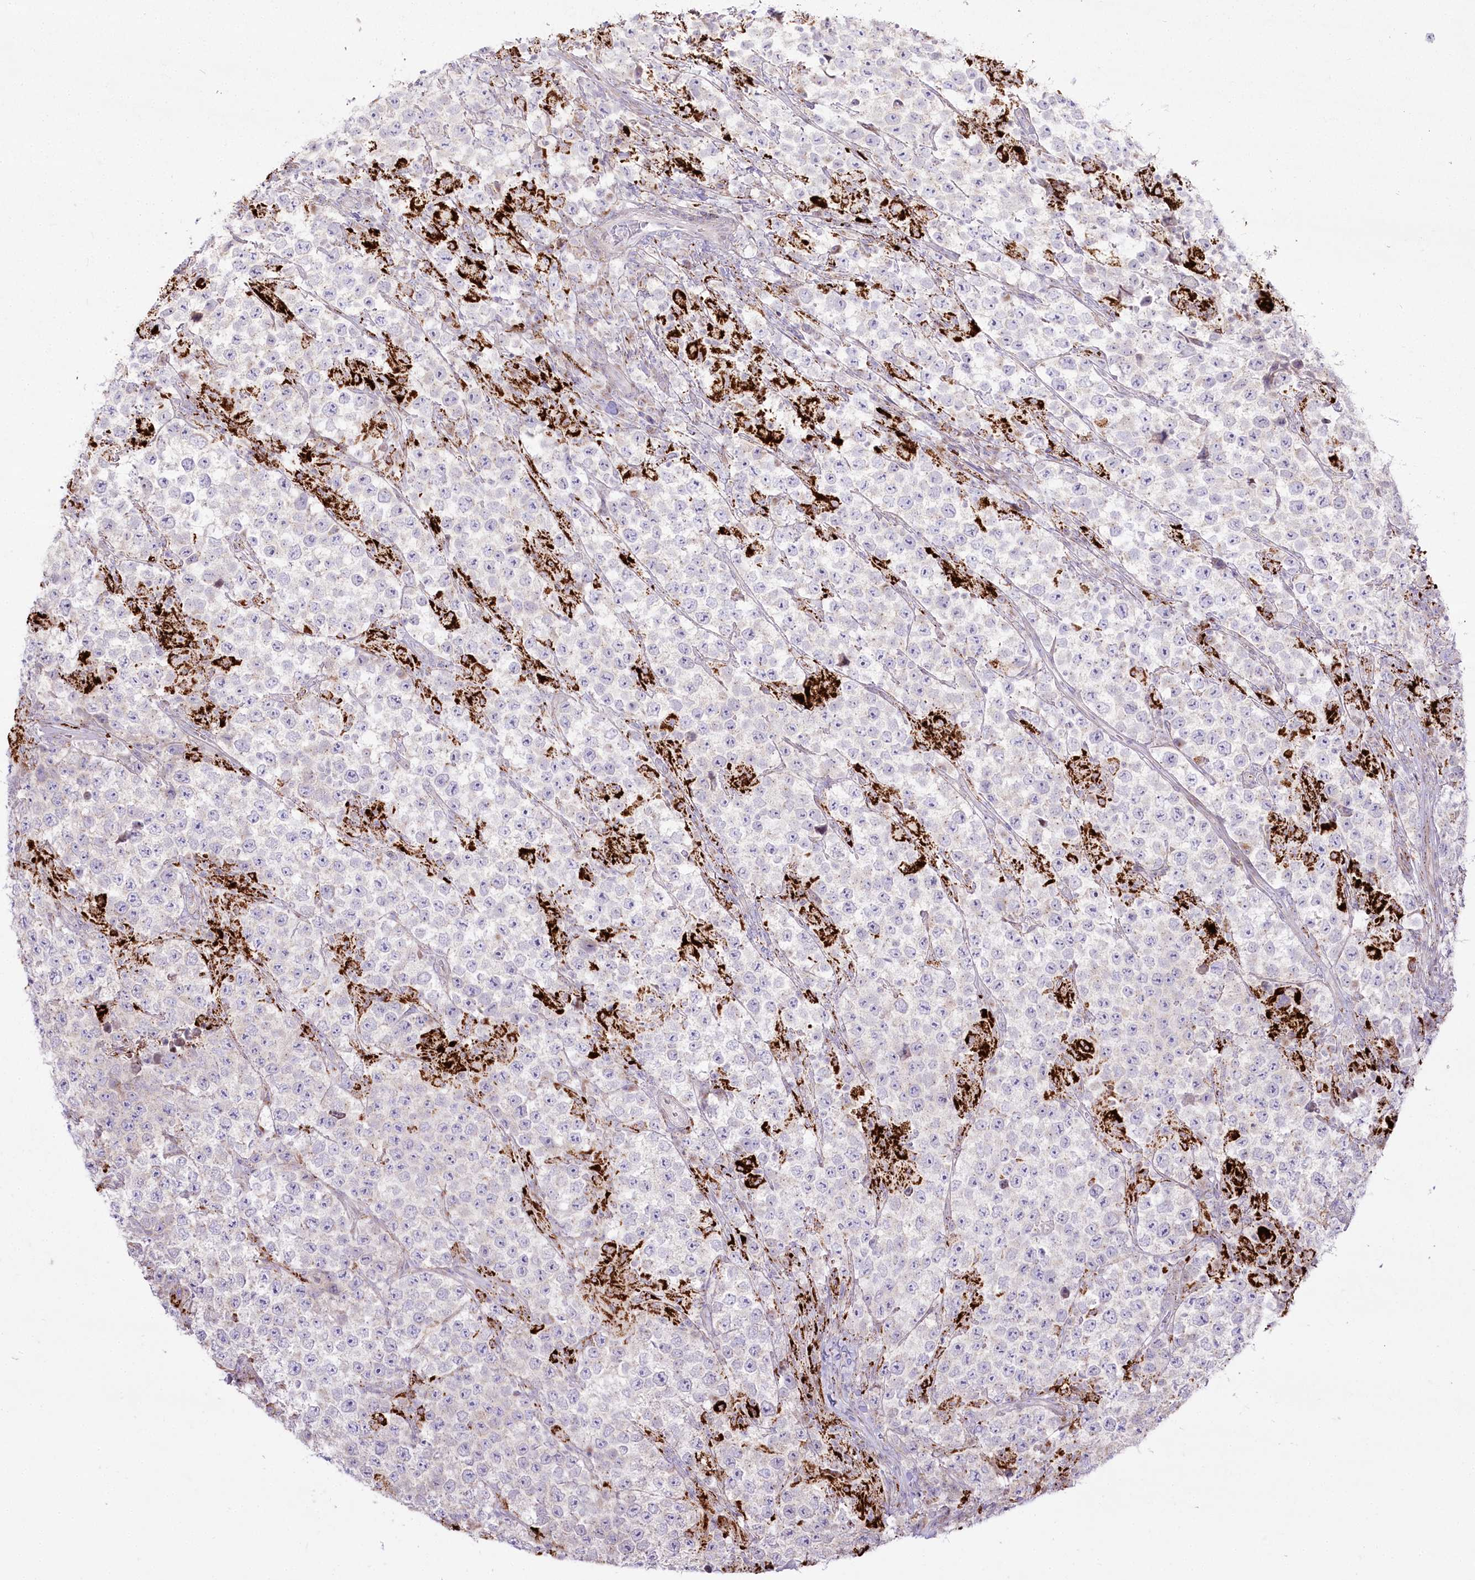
{"staining": {"intensity": "negative", "quantity": "none", "location": "none"}, "tissue": "testis cancer", "cell_type": "Tumor cells", "image_type": "cancer", "snomed": [{"axis": "morphology", "description": "Normal tissue, NOS"}, {"axis": "morphology", "description": "Urothelial carcinoma, High grade"}, {"axis": "morphology", "description": "Seminoma, NOS"}, {"axis": "morphology", "description": "Carcinoma, Embryonal, NOS"}, {"axis": "topography", "description": "Urinary bladder"}, {"axis": "topography", "description": "Testis"}], "caption": "Protein analysis of testis embryonal carcinoma reveals no significant staining in tumor cells.", "gene": "CEP164", "patient": {"sex": "male", "age": 41}}